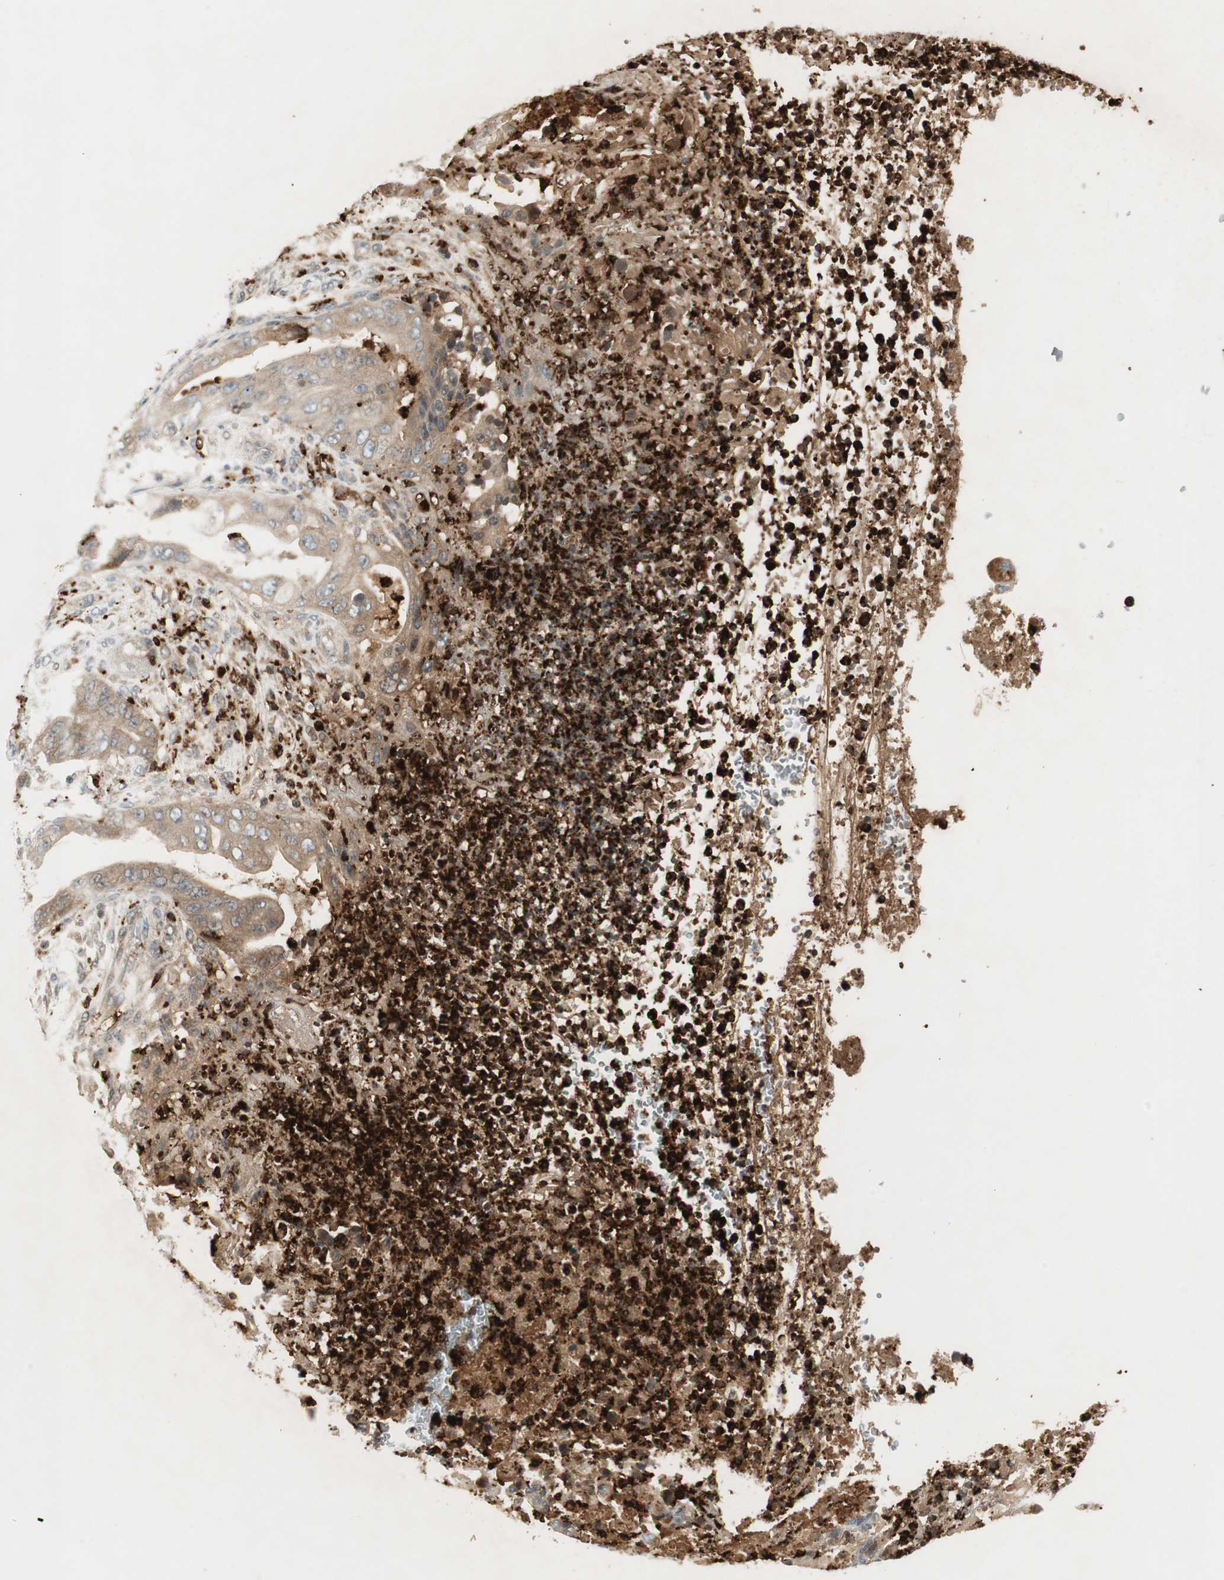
{"staining": {"intensity": "moderate", "quantity": ">75%", "location": "cytoplasmic/membranous"}, "tissue": "stomach cancer", "cell_type": "Tumor cells", "image_type": "cancer", "snomed": [{"axis": "morphology", "description": "Adenocarcinoma, NOS"}, {"axis": "topography", "description": "Stomach"}], "caption": "Human stomach cancer (adenocarcinoma) stained with a protein marker displays moderate staining in tumor cells.", "gene": "PRTN3", "patient": {"sex": "female", "age": 73}}